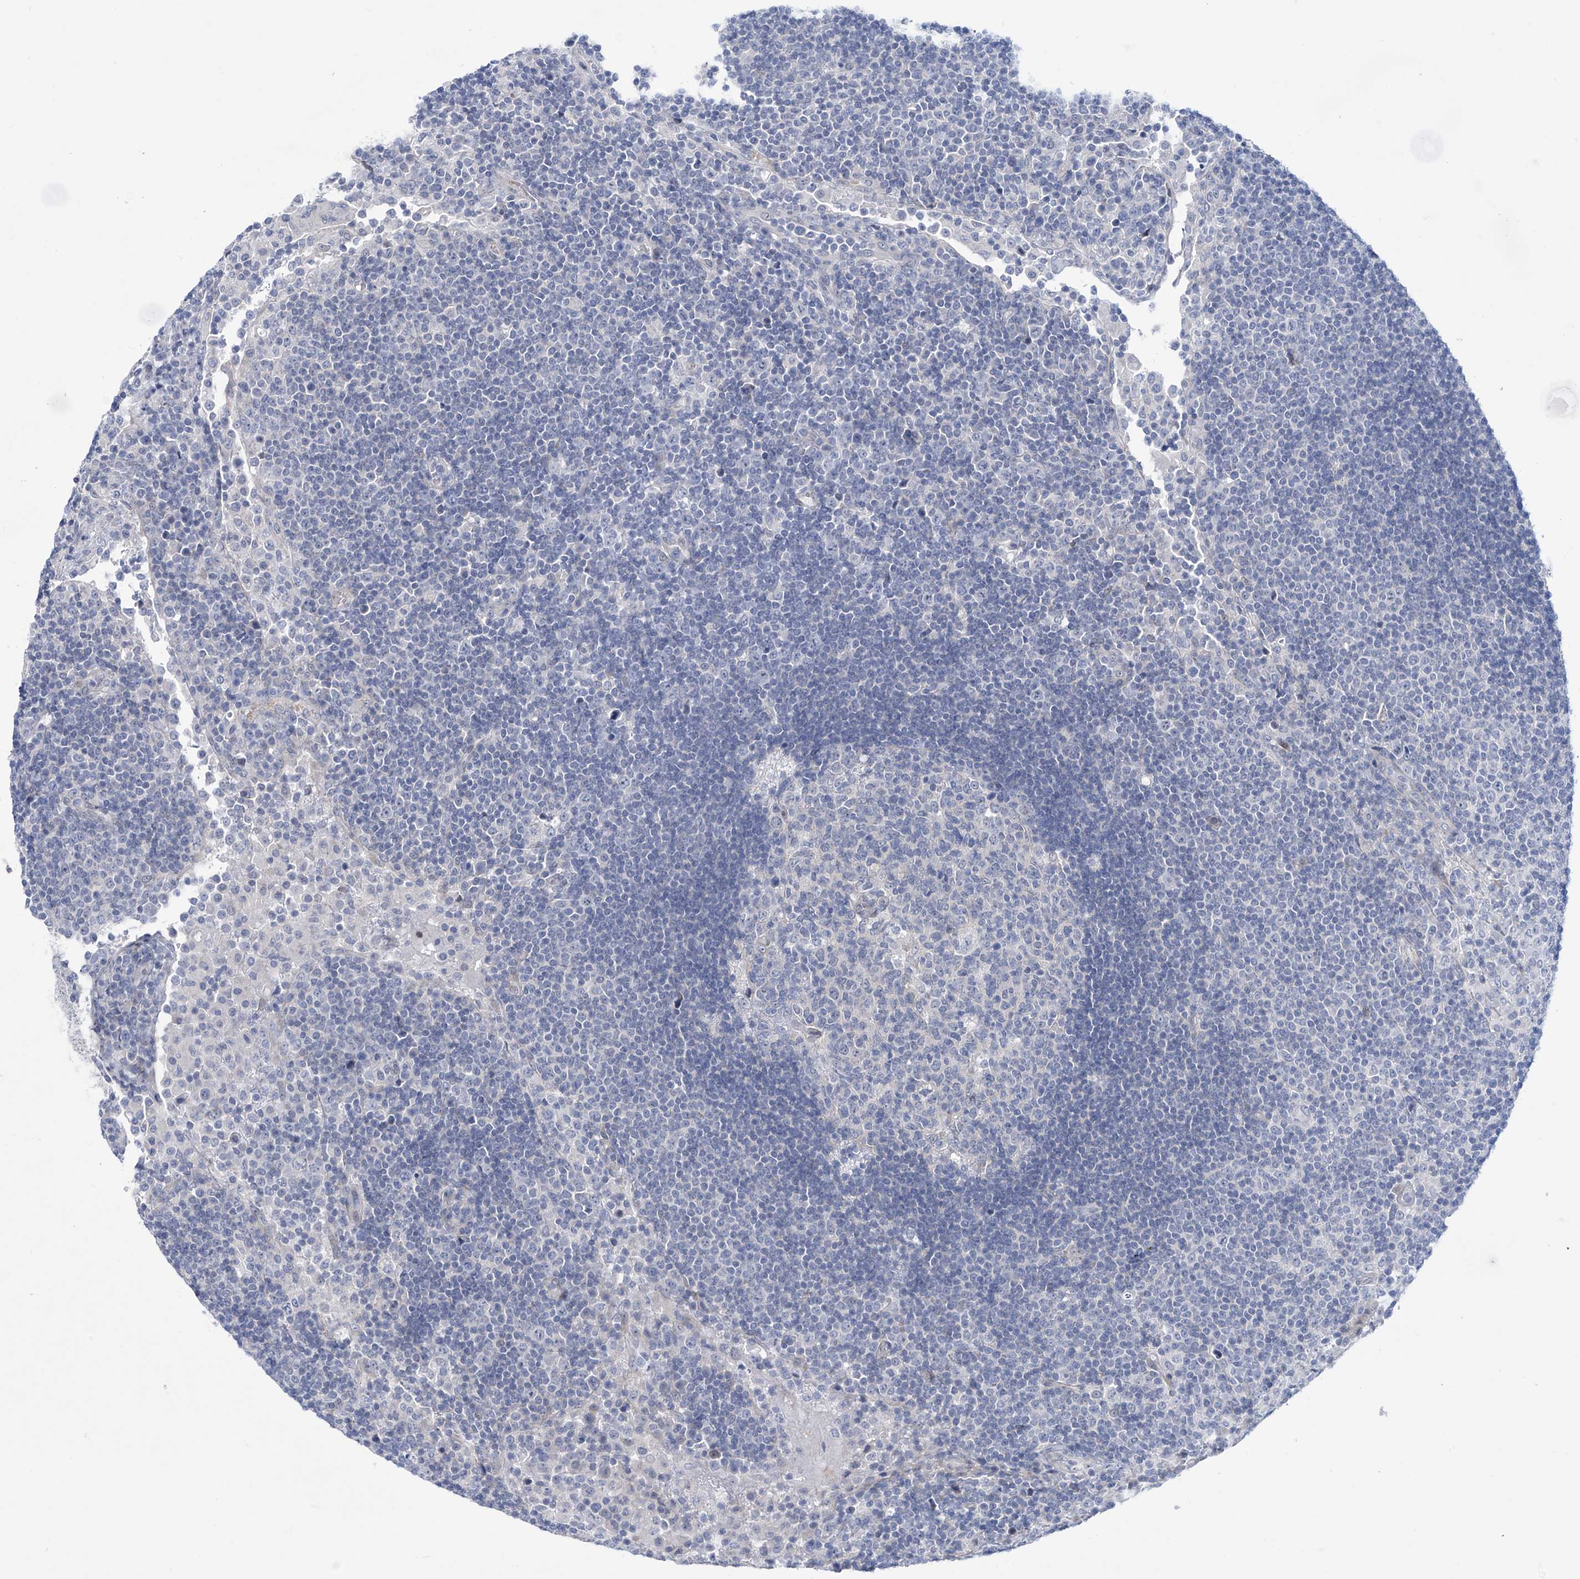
{"staining": {"intensity": "negative", "quantity": "none", "location": "none"}, "tissue": "lymph node", "cell_type": "Germinal center cells", "image_type": "normal", "snomed": [{"axis": "morphology", "description": "Normal tissue, NOS"}, {"axis": "topography", "description": "Lymph node"}], "caption": "Immunohistochemical staining of normal human lymph node displays no significant expression in germinal center cells.", "gene": "TRIM60", "patient": {"sex": "female", "age": 53}}